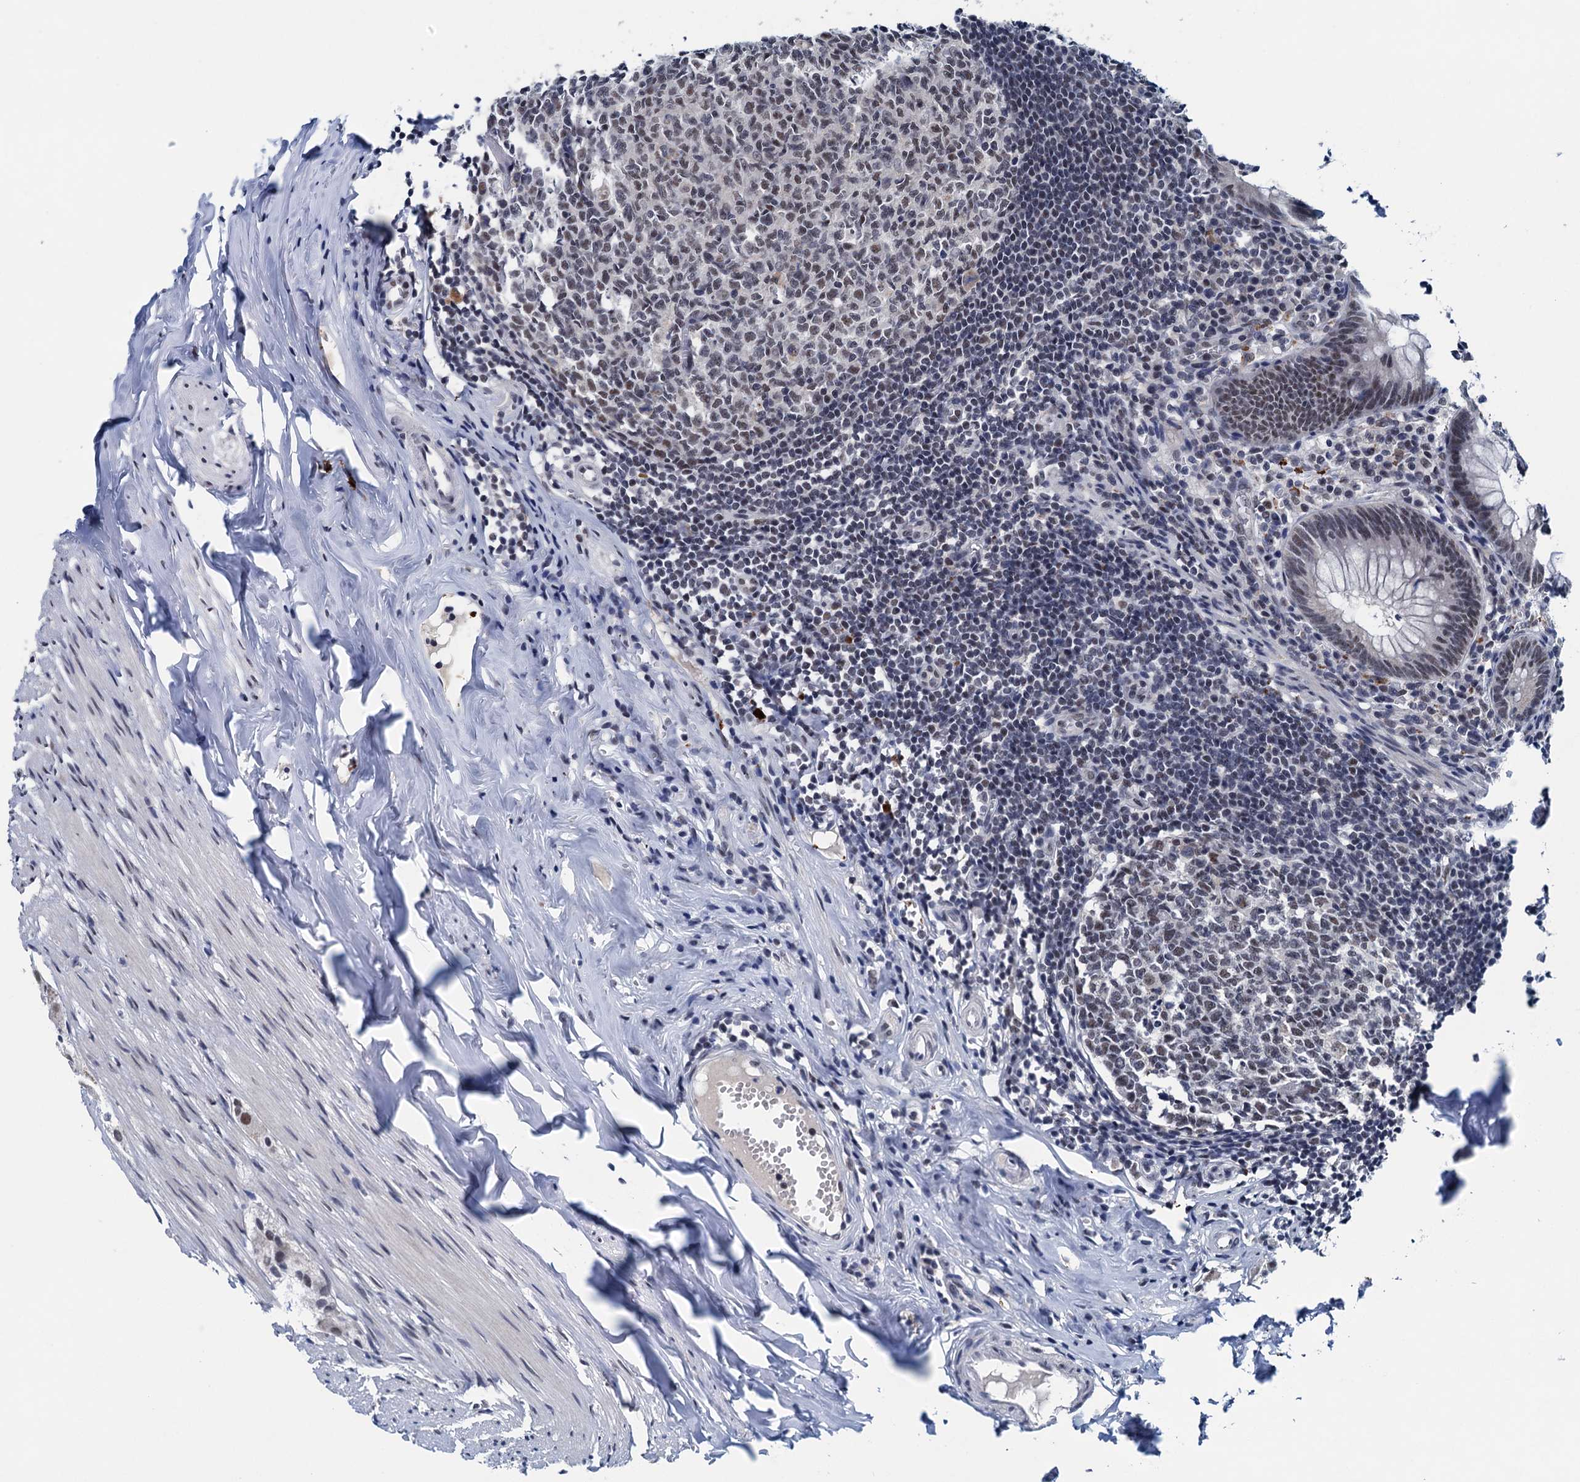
{"staining": {"intensity": "weak", "quantity": "25%-75%", "location": "nuclear"}, "tissue": "appendix", "cell_type": "Glandular cells", "image_type": "normal", "snomed": [{"axis": "morphology", "description": "Normal tissue, NOS"}, {"axis": "topography", "description": "Appendix"}], "caption": "A brown stain labels weak nuclear positivity of a protein in glandular cells of unremarkable appendix. Using DAB (3,3'-diaminobenzidine) (brown) and hematoxylin (blue) stains, captured at high magnification using brightfield microscopy.", "gene": "FNBP4", "patient": {"sex": "female", "age": 51}}